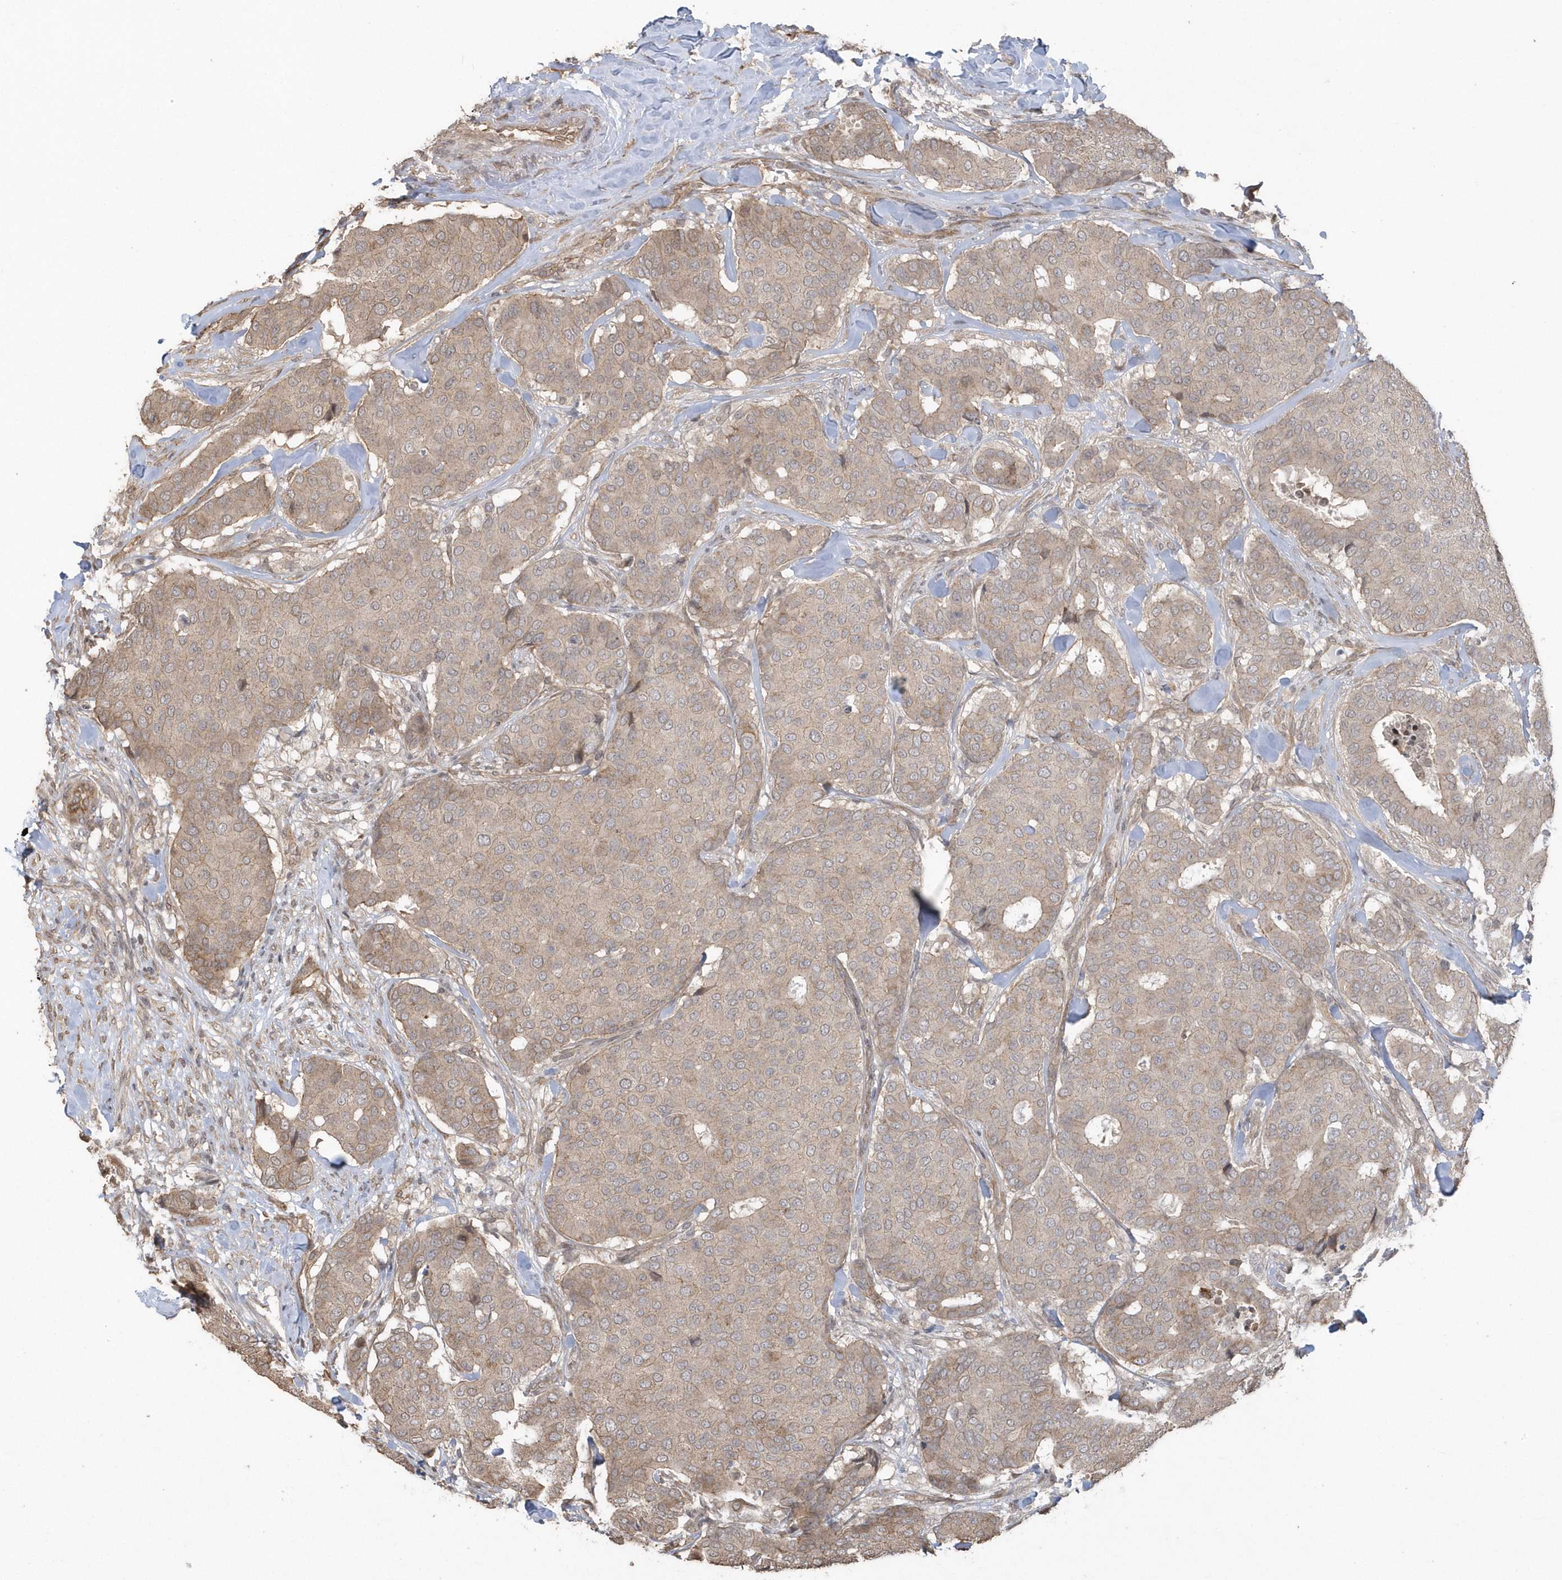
{"staining": {"intensity": "moderate", "quantity": ">75%", "location": "cytoplasmic/membranous"}, "tissue": "breast cancer", "cell_type": "Tumor cells", "image_type": "cancer", "snomed": [{"axis": "morphology", "description": "Duct carcinoma"}, {"axis": "topography", "description": "Breast"}], "caption": "Immunohistochemical staining of breast intraductal carcinoma shows medium levels of moderate cytoplasmic/membranous staining in approximately >75% of tumor cells.", "gene": "HERPUD1", "patient": {"sex": "female", "age": 75}}